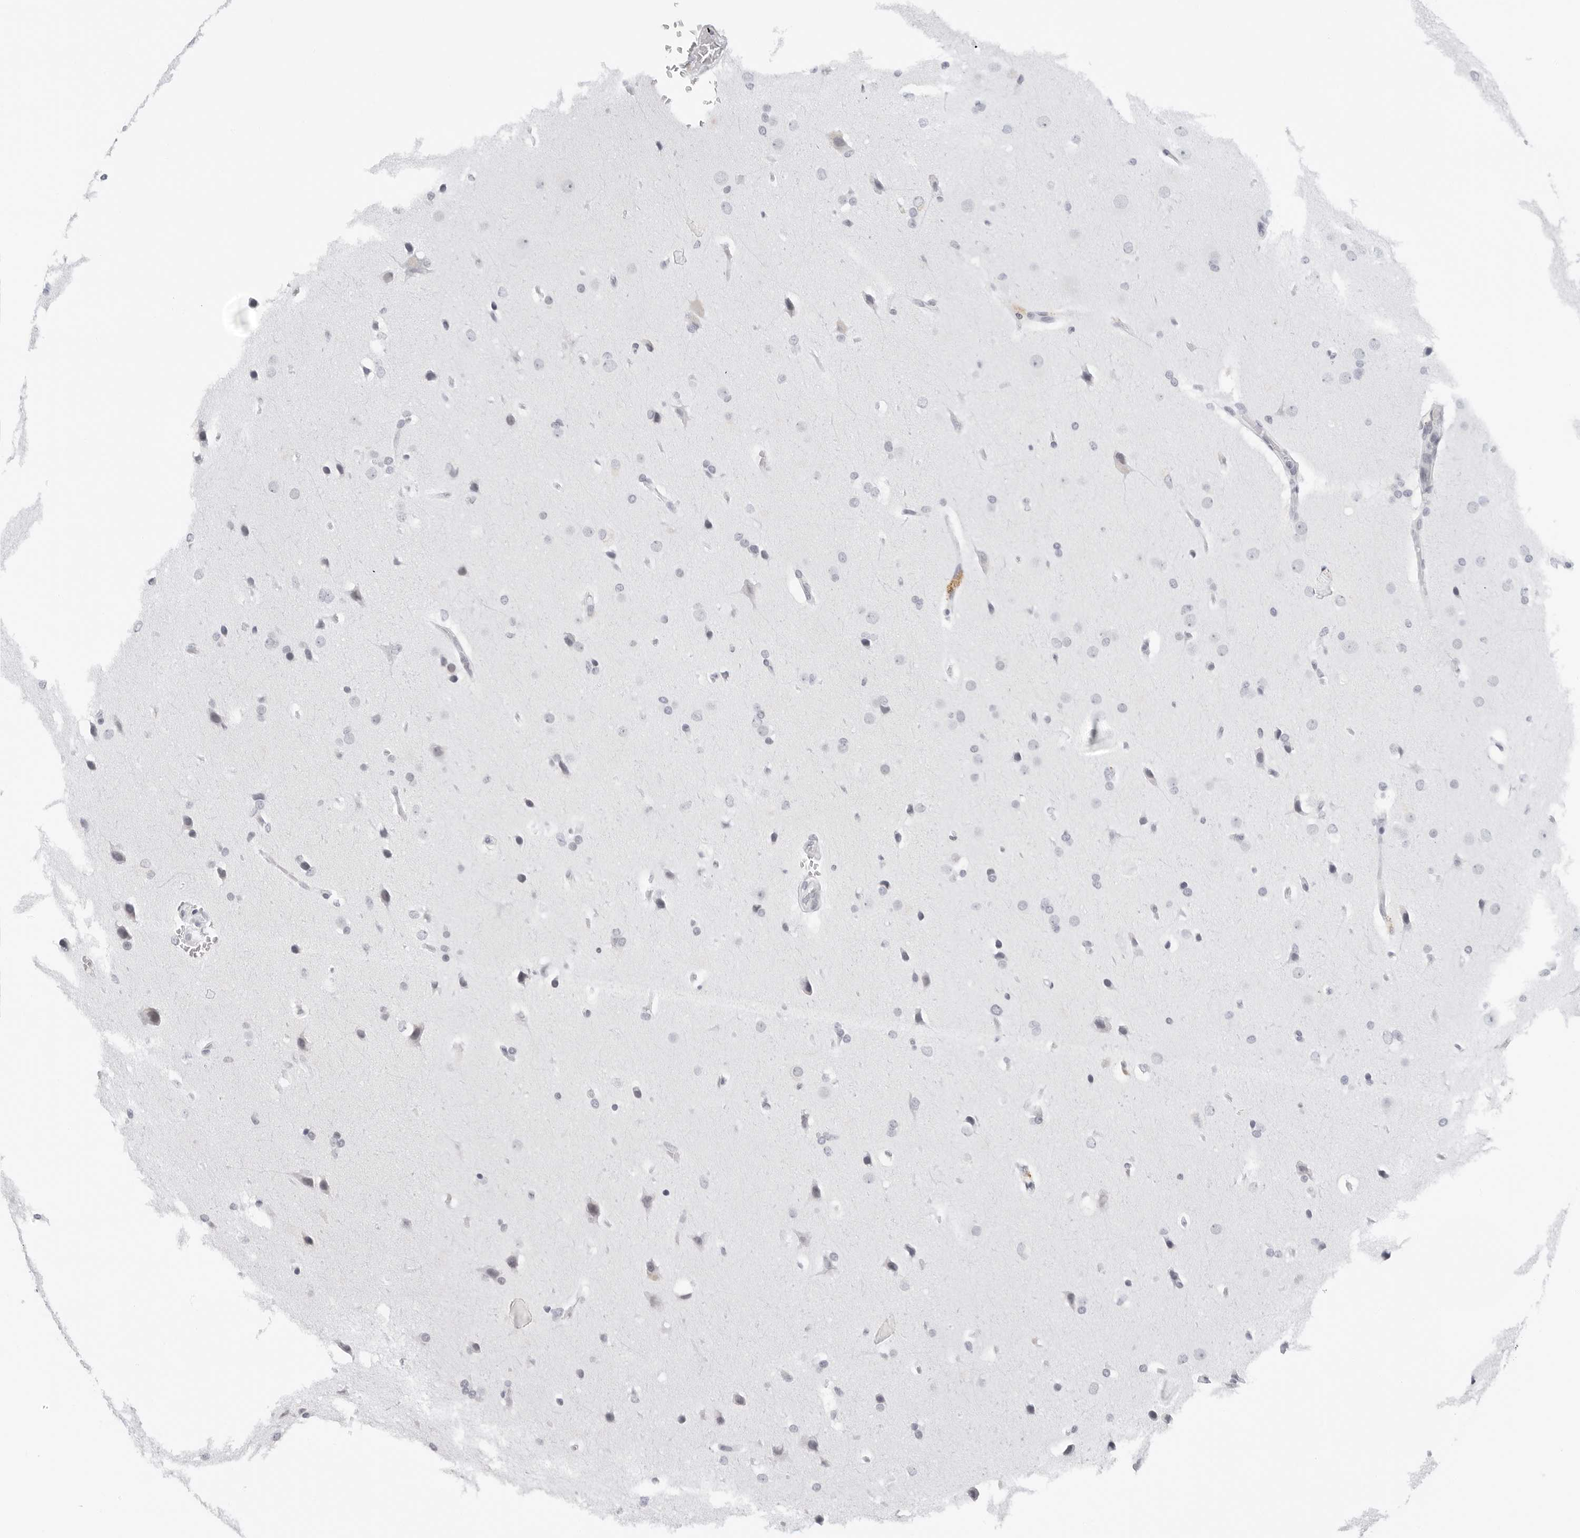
{"staining": {"intensity": "negative", "quantity": "none", "location": "none"}, "tissue": "glioma", "cell_type": "Tumor cells", "image_type": "cancer", "snomed": [{"axis": "morphology", "description": "Glioma, malignant, Low grade"}, {"axis": "topography", "description": "Brain"}], "caption": "The micrograph reveals no significant staining in tumor cells of malignant glioma (low-grade).", "gene": "FLG2", "patient": {"sex": "female", "age": 37}}